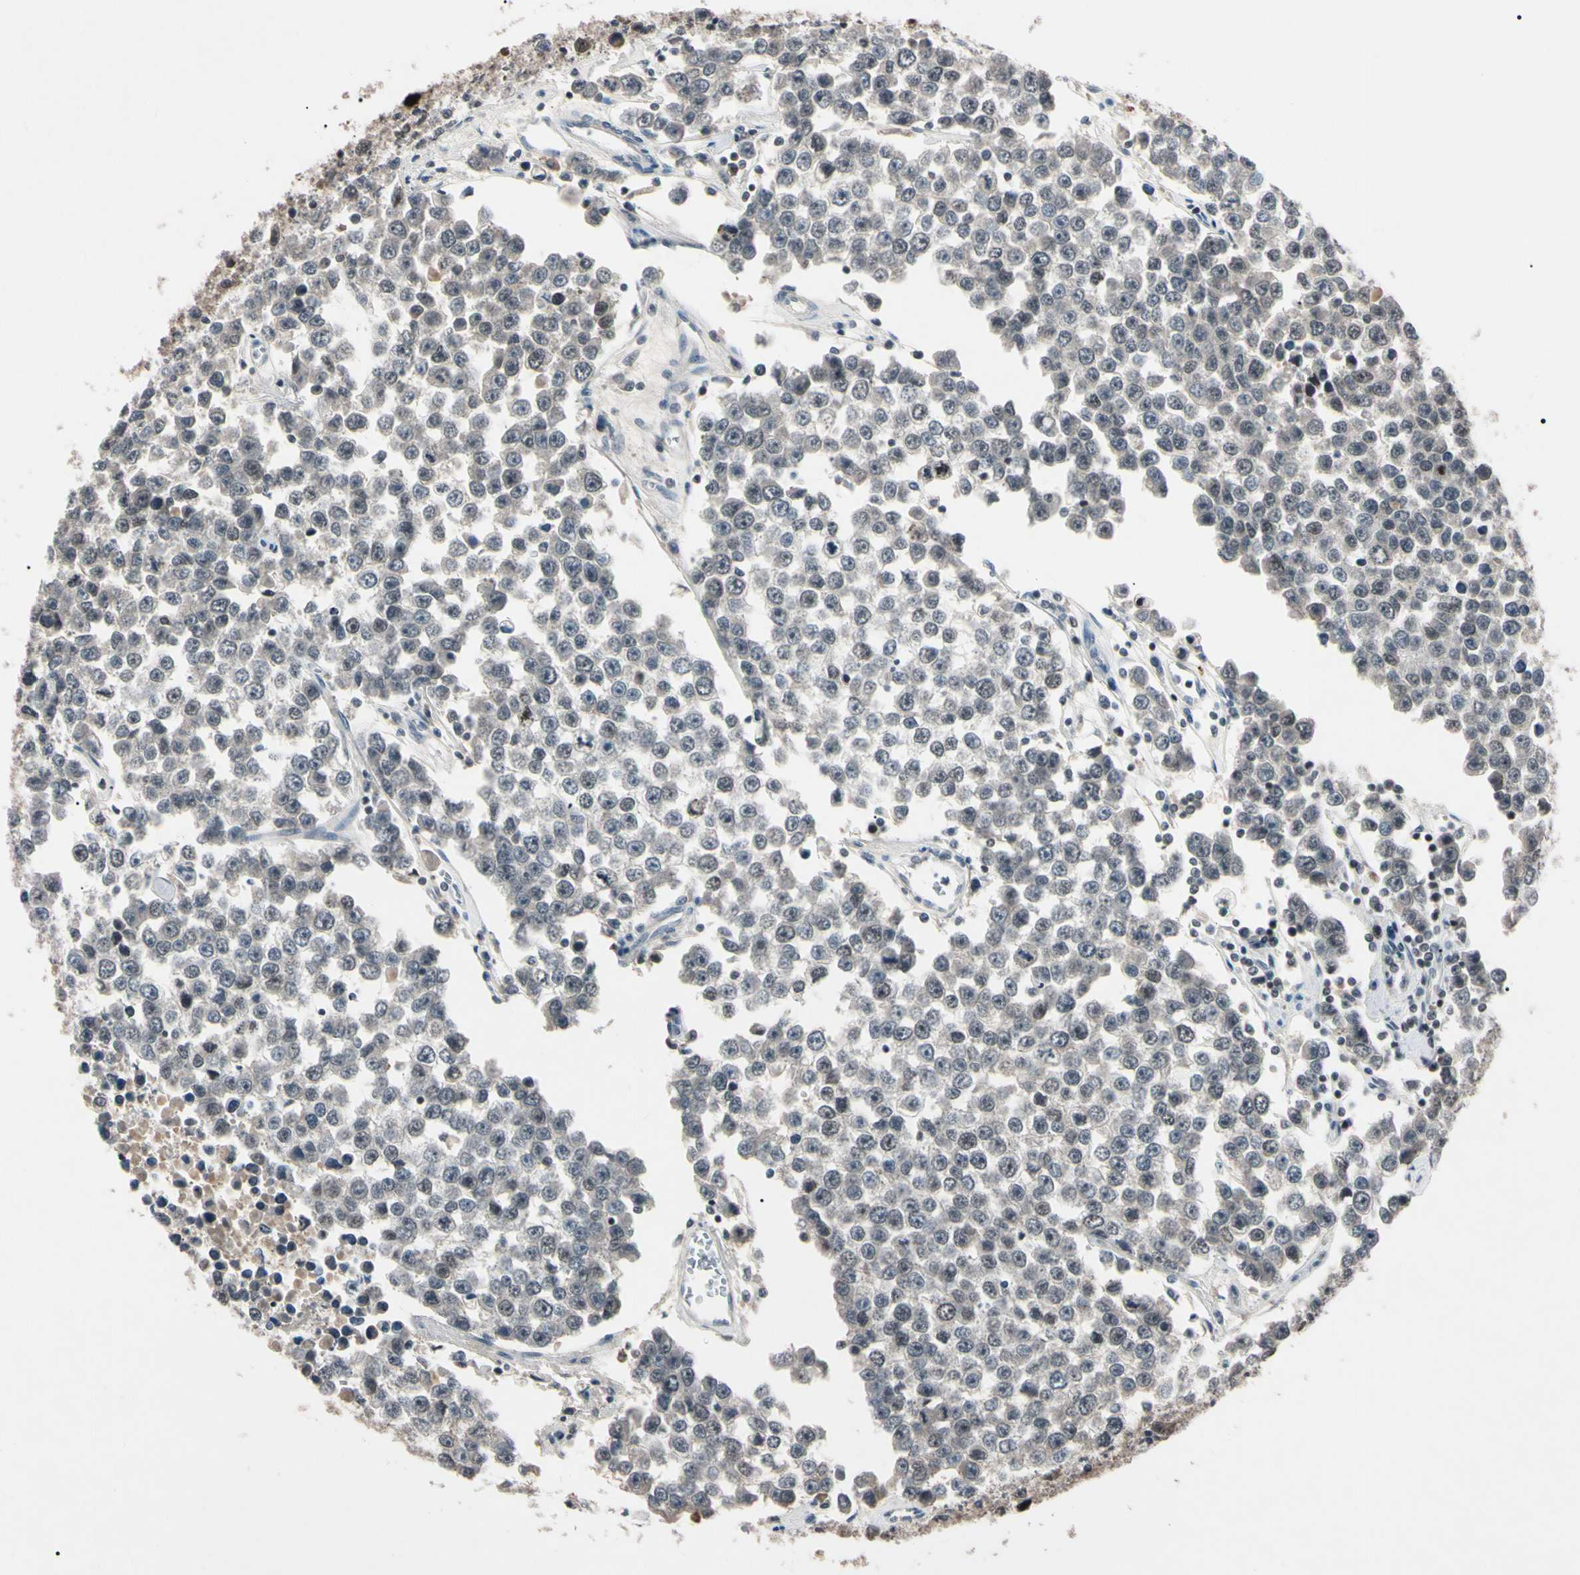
{"staining": {"intensity": "weak", "quantity": "<25%", "location": "nuclear"}, "tissue": "testis cancer", "cell_type": "Tumor cells", "image_type": "cancer", "snomed": [{"axis": "morphology", "description": "Seminoma, NOS"}, {"axis": "morphology", "description": "Carcinoma, Embryonal, NOS"}, {"axis": "topography", "description": "Testis"}], "caption": "Tumor cells are negative for protein expression in human testis embryonal carcinoma. The staining is performed using DAB brown chromogen with nuclei counter-stained in using hematoxylin.", "gene": "YY1", "patient": {"sex": "male", "age": 52}}